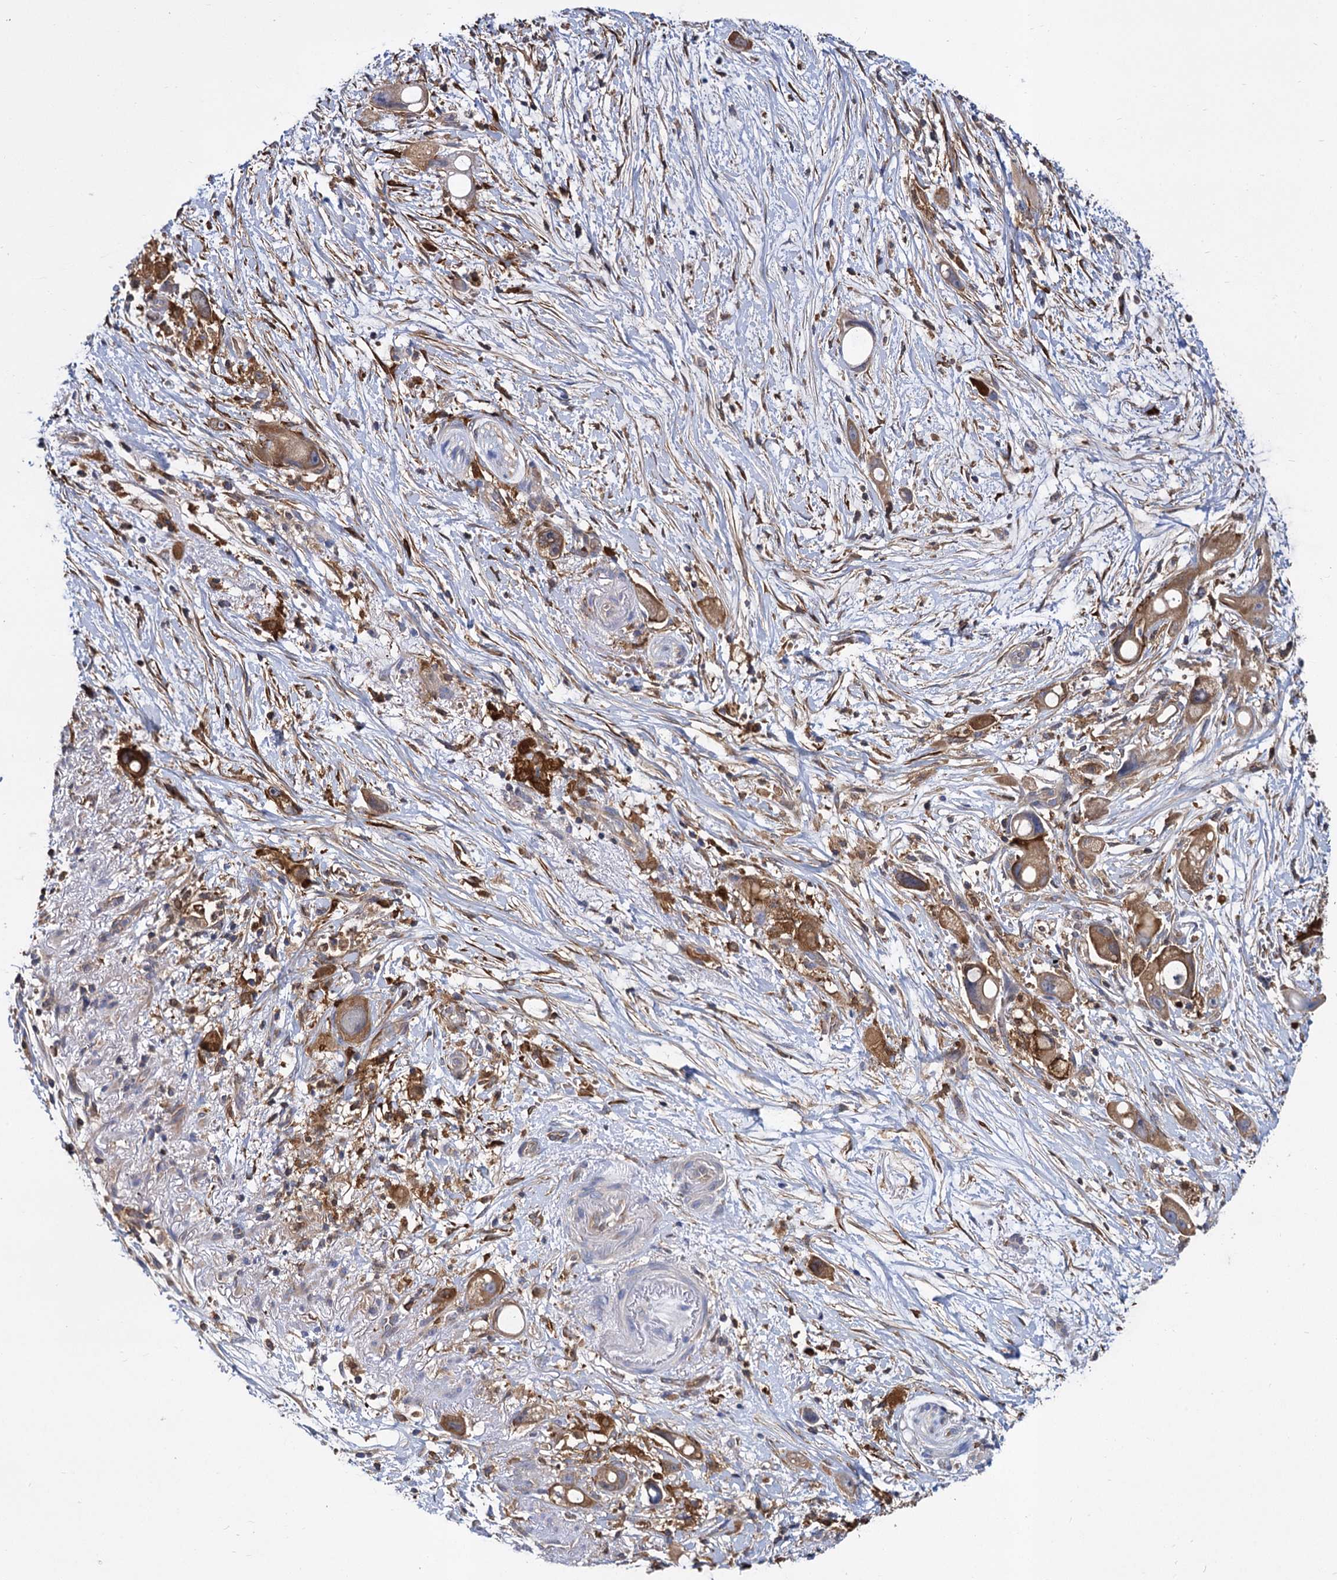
{"staining": {"intensity": "moderate", "quantity": ">75%", "location": "cytoplasmic/membranous"}, "tissue": "pancreatic cancer", "cell_type": "Tumor cells", "image_type": "cancer", "snomed": [{"axis": "morphology", "description": "Normal tissue, NOS"}, {"axis": "morphology", "description": "Adenocarcinoma, NOS"}, {"axis": "topography", "description": "Pancreas"}], "caption": "IHC staining of pancreatic cancer, which displays medium levels of moderate cytoplasmic/membranous staining in approximately >75% of tumor cells indicating moderate cytoplasmic/membranous protein expression. The staining was performed using DAB (3,3'-diaminobenzidine) (brown) for protein detection and nuclei were counterstained in hematoxylin (blue).", "gene": "GCLC", "patient": {"sex": "female", "age": 68}}